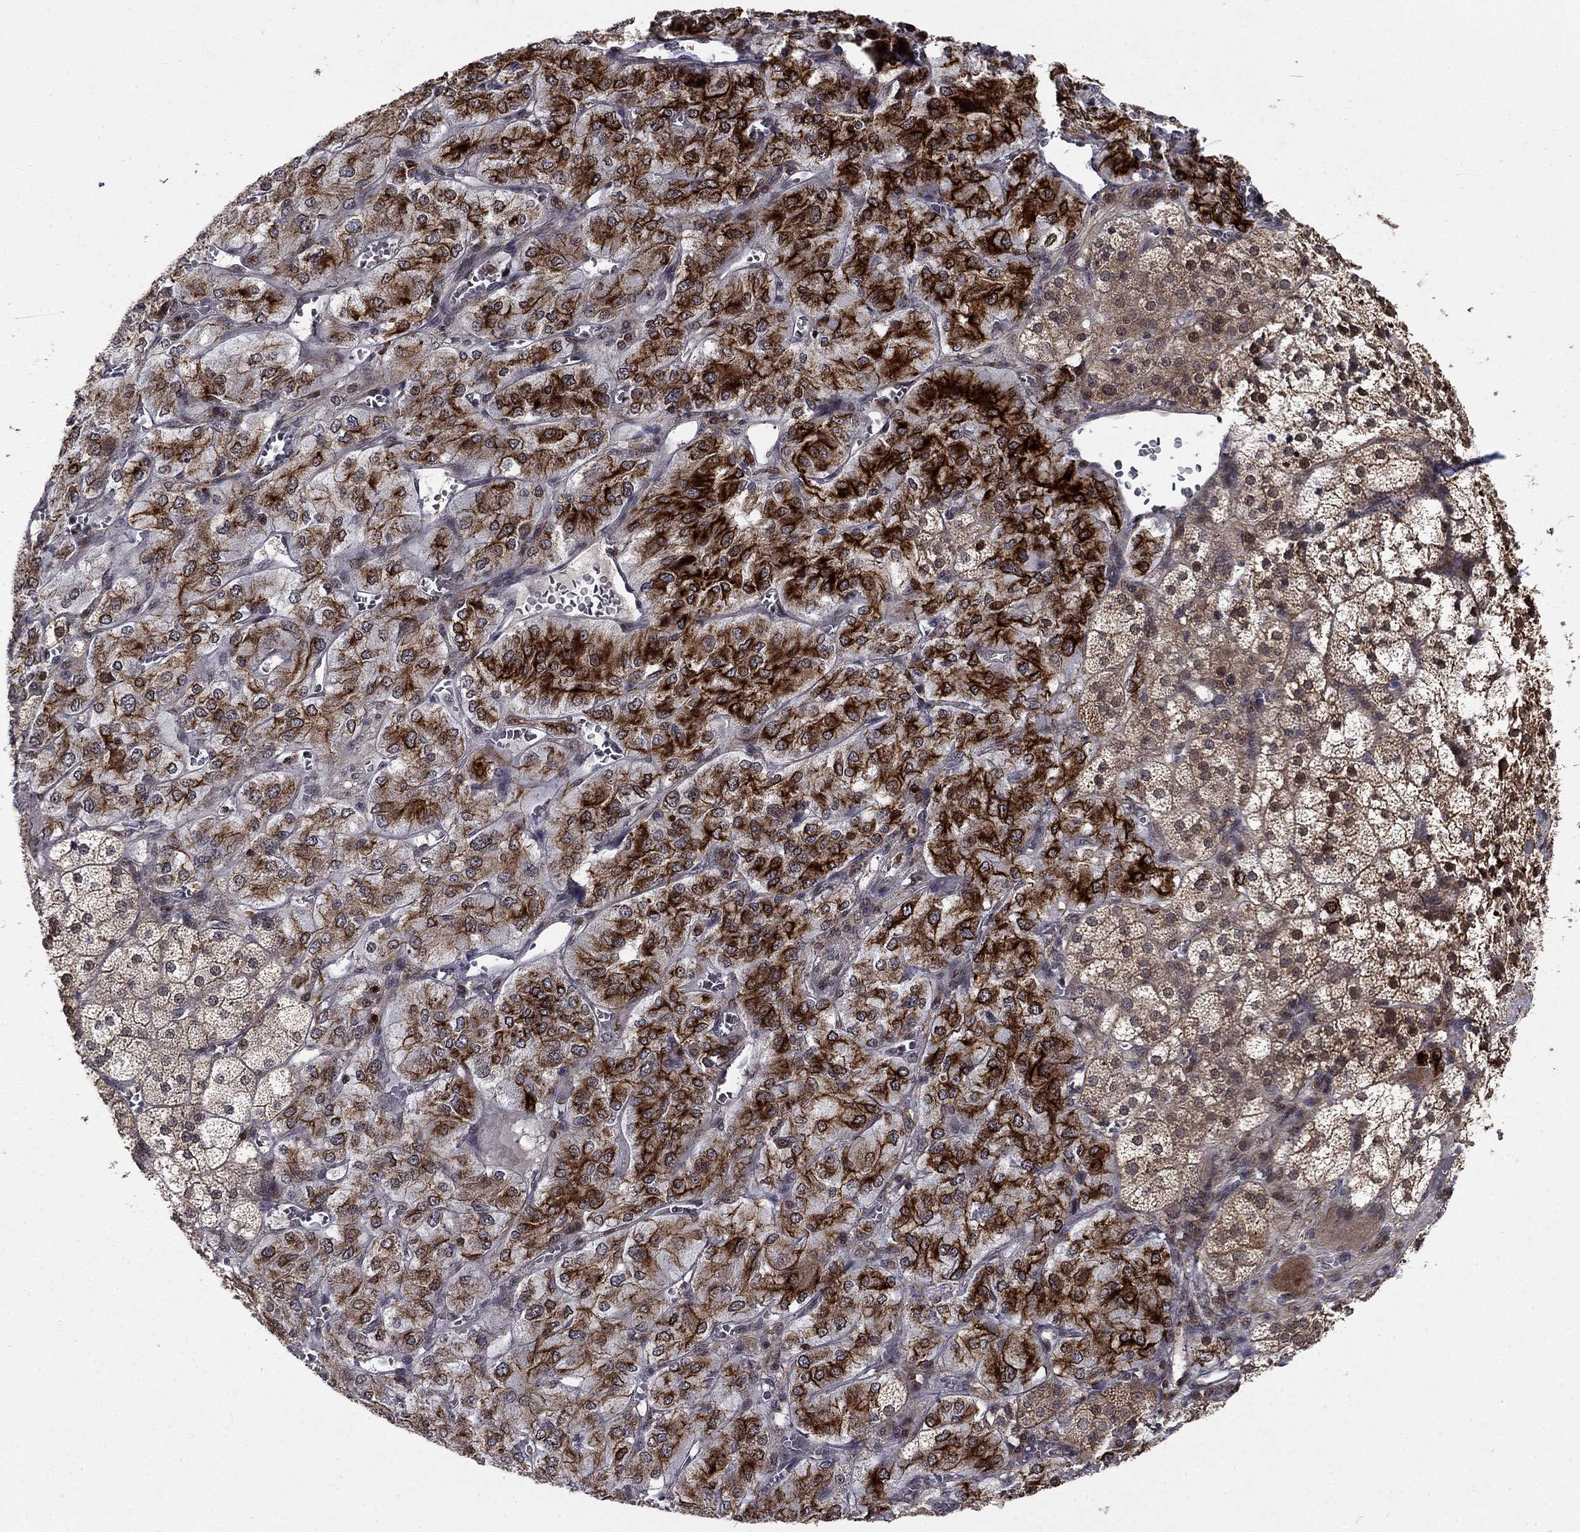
{"staining": {"intensity": "strong", "quantity": "25%-75%", "location": "cytoplasmic/membranous,nuclear"}, "tissue": "adrenal gland", "cell_type": "Glandular cells", "image_type": "normal", "snomed": [{"axis": "morphology", "description": "Normal tissue, NOS"}, {"axis": "topography", "description": "Adrenal gland"}], "caption": "This is a histology image of immunohistochemistry staining of normal adrenal gland, which shows strong staining in the cytoplasmic/membranous,nuclear of glandular cells.", "gene": "CCDC66", "patient": {"sex": "female", "age": 60}}